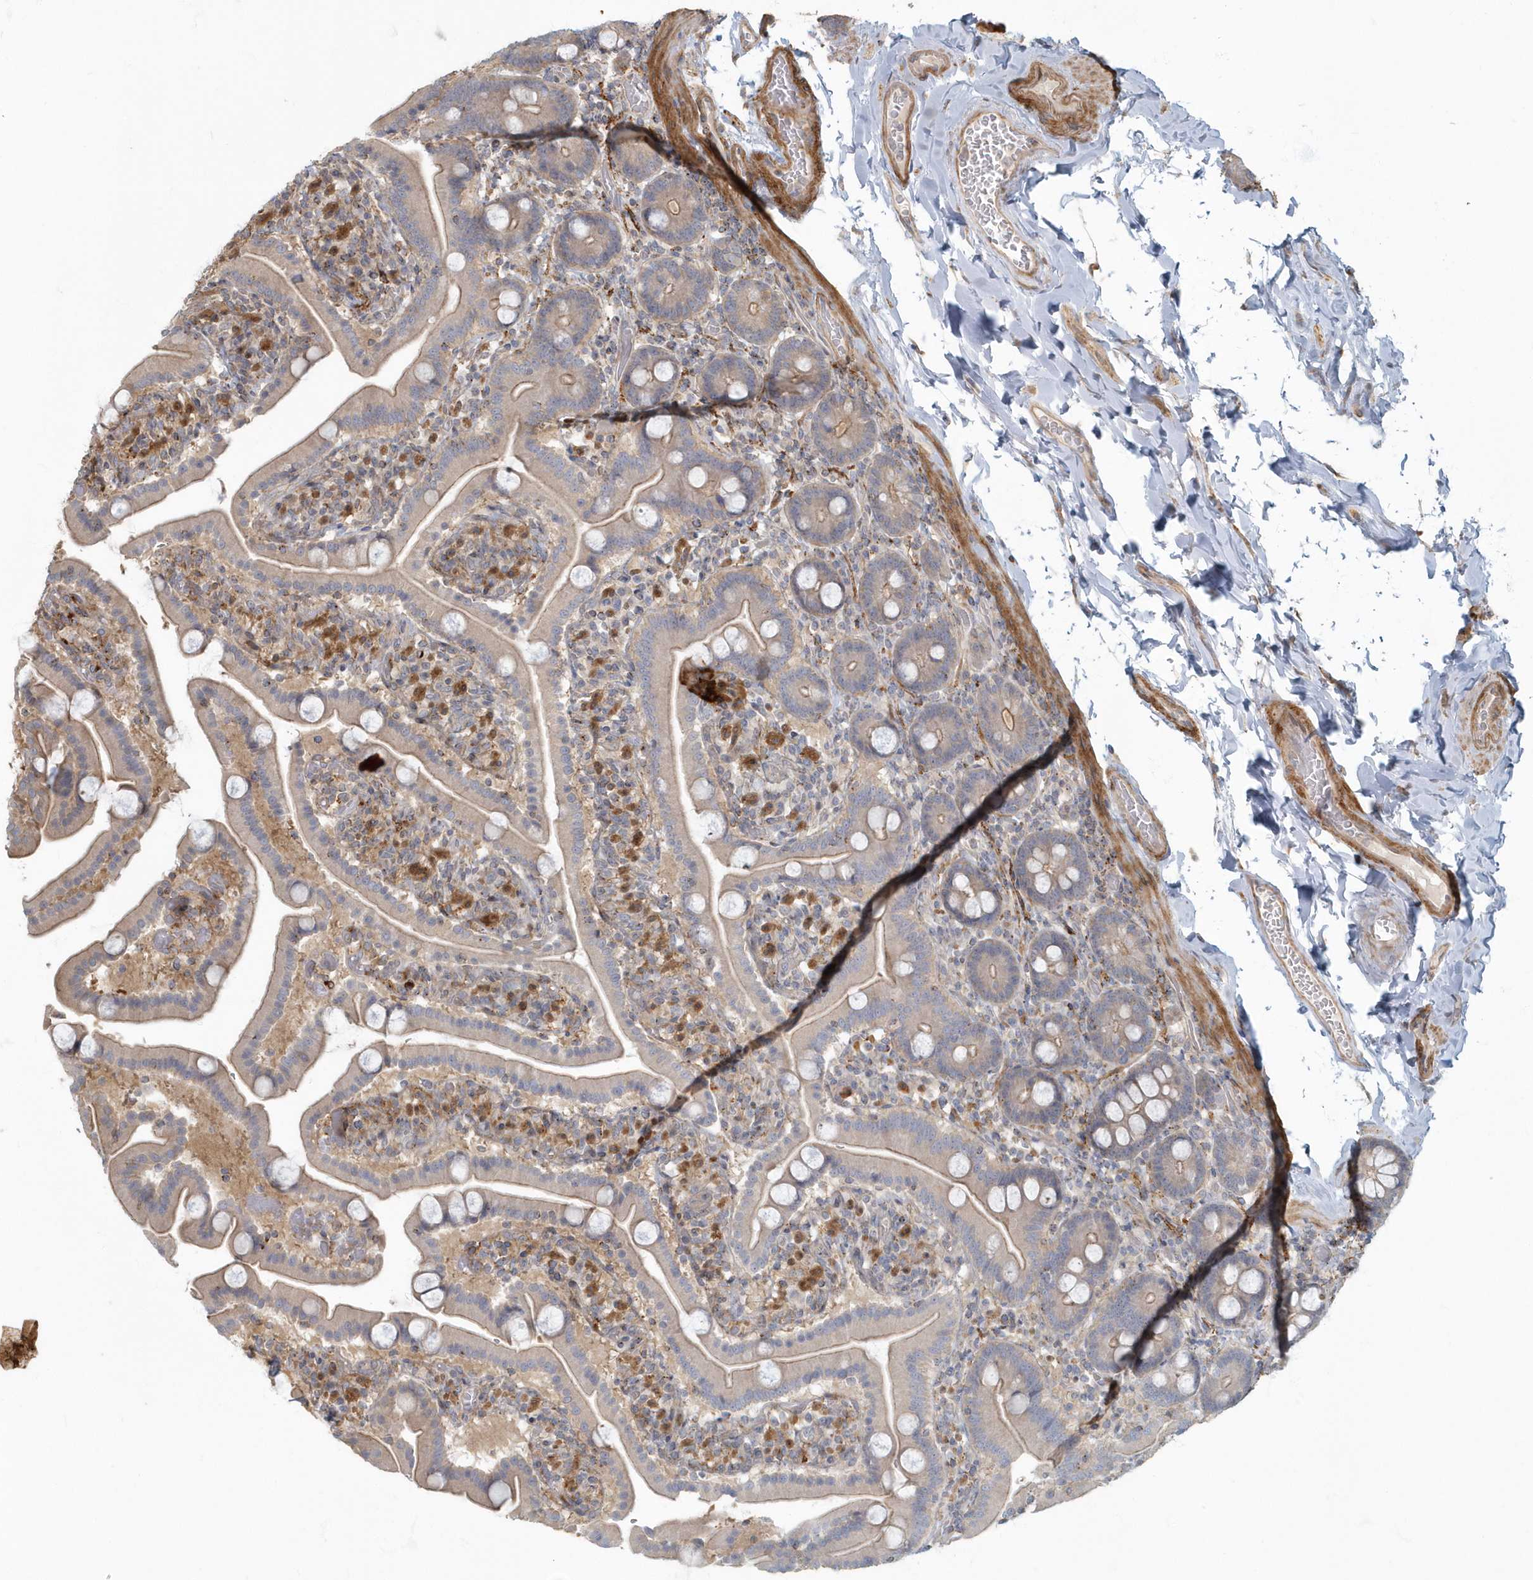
{"staining": {"intensity": "weak", "quantity": "25%-75%", "location": "cytoplasmic/membranous"}, "tissue": "duodenum", "cell_type": "Glandular cells", "image_type": "normal", "snomed": [{"axis": "morphology", "description": "Normal tissue, NOS"}, {"axis": "topography", "description": "Duodenum"}], "caption": "Duodenum stained for a protein reveals weak cytoplasmic/membranous positivity in glandular cells. The staining was performed using DAB (3,3'-diaminobenzidine), with brown indicating positive protein expression. Nuclei are stained blue with hematoxylin.", "gene": "ARHGEF38", "patient": {"sex": "male", "age": 55}}